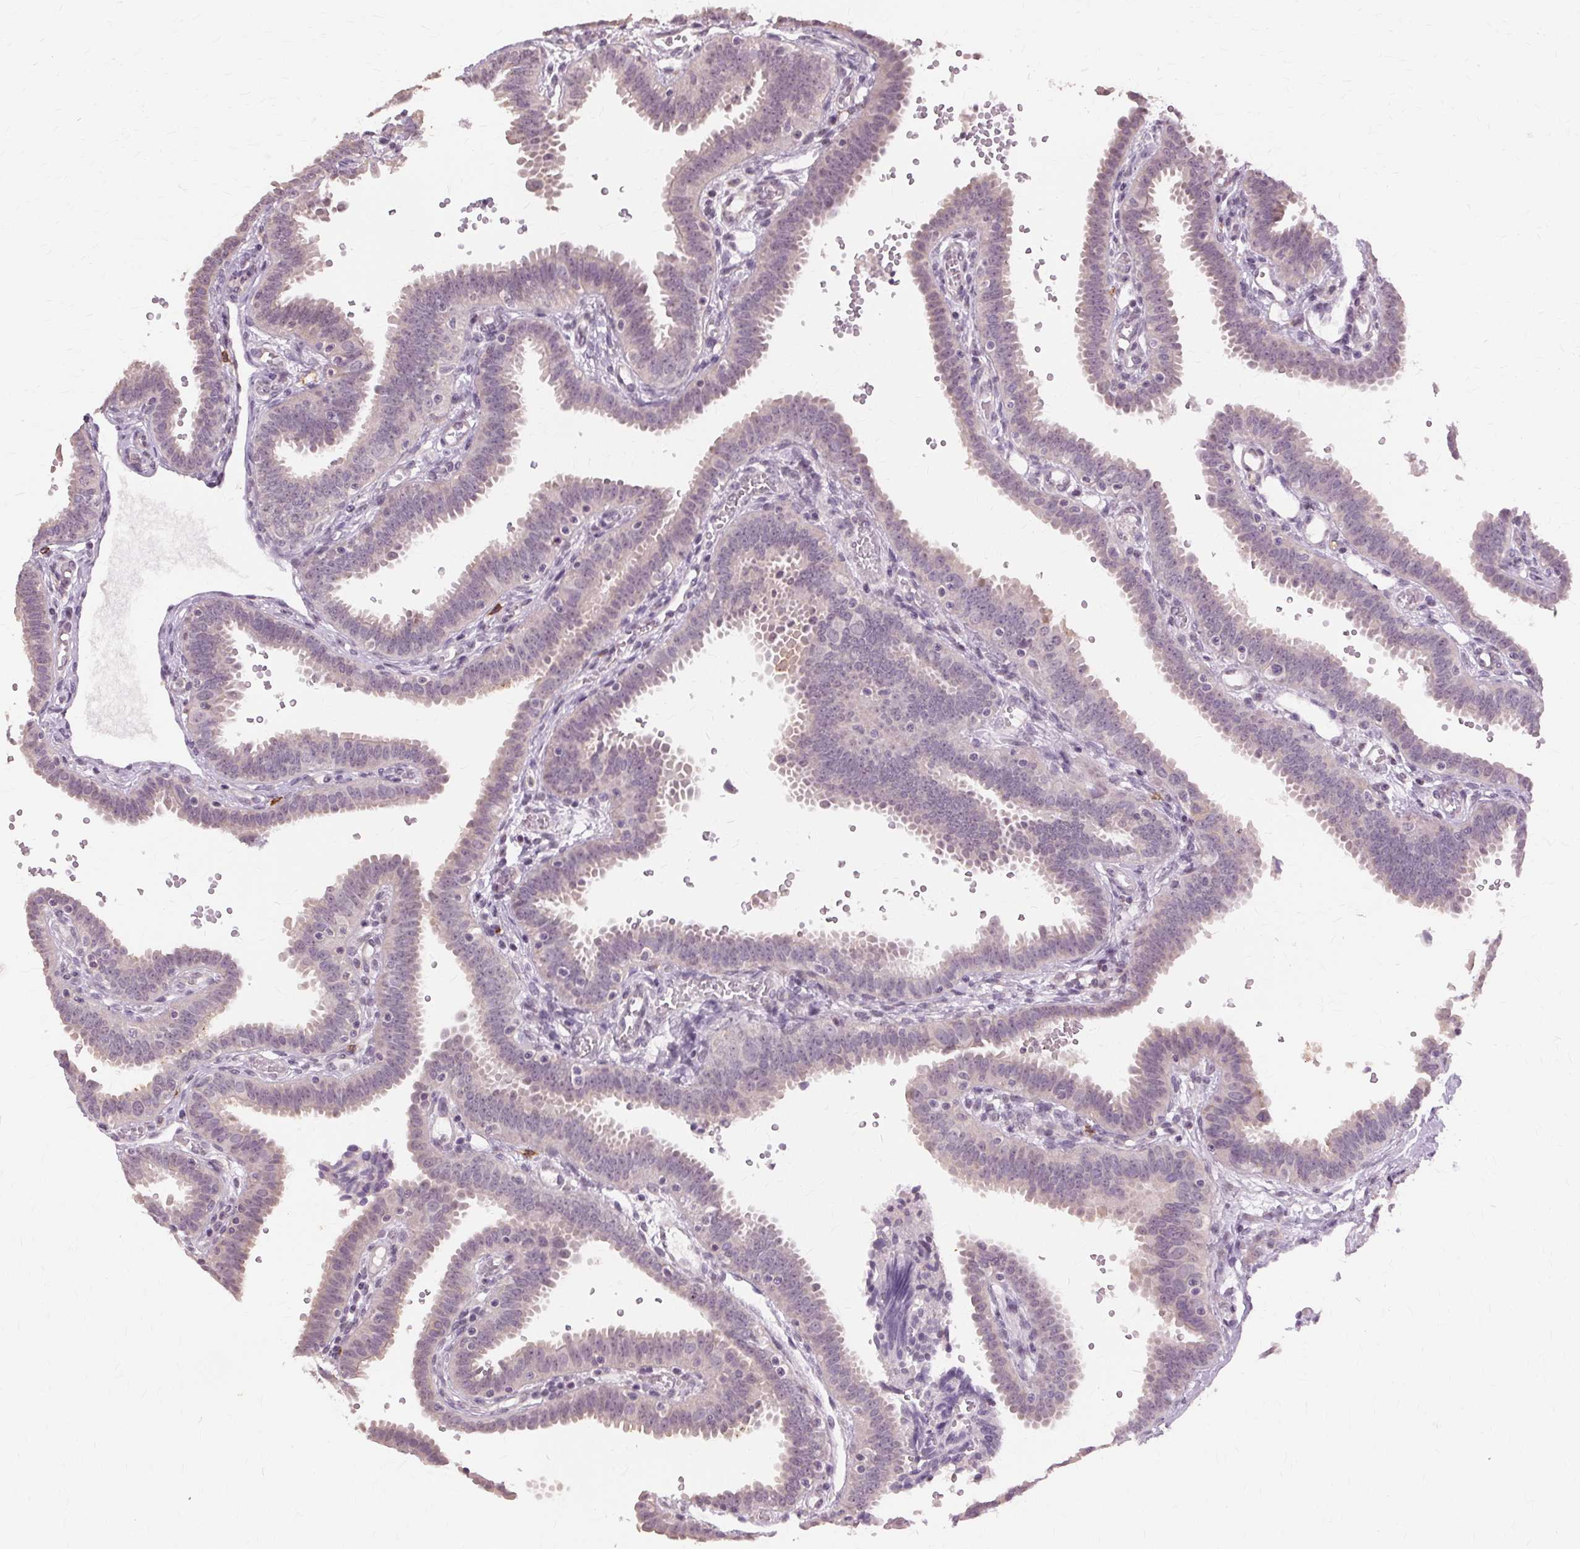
{"staining": {"intensity": "negative", "quantity": "none", "location": "none"}, "tissue": "fallopian tube", "cell_type": "Glandular cells", "image_type": "normal", "snomed": [{"axis": "morphology", "description": "Normal tissue, NOS"}, {"axis": "topography", "description": "Fallopian tube"}], "caption": "Immunohistochemistry (IHC) image of normal fallopian tube: fallopian tube stained with DAB shows no significant protein positivity in glandular cells.", "gene": "SIGLEC6", "patient": {"sex": "female", "age": 37}}